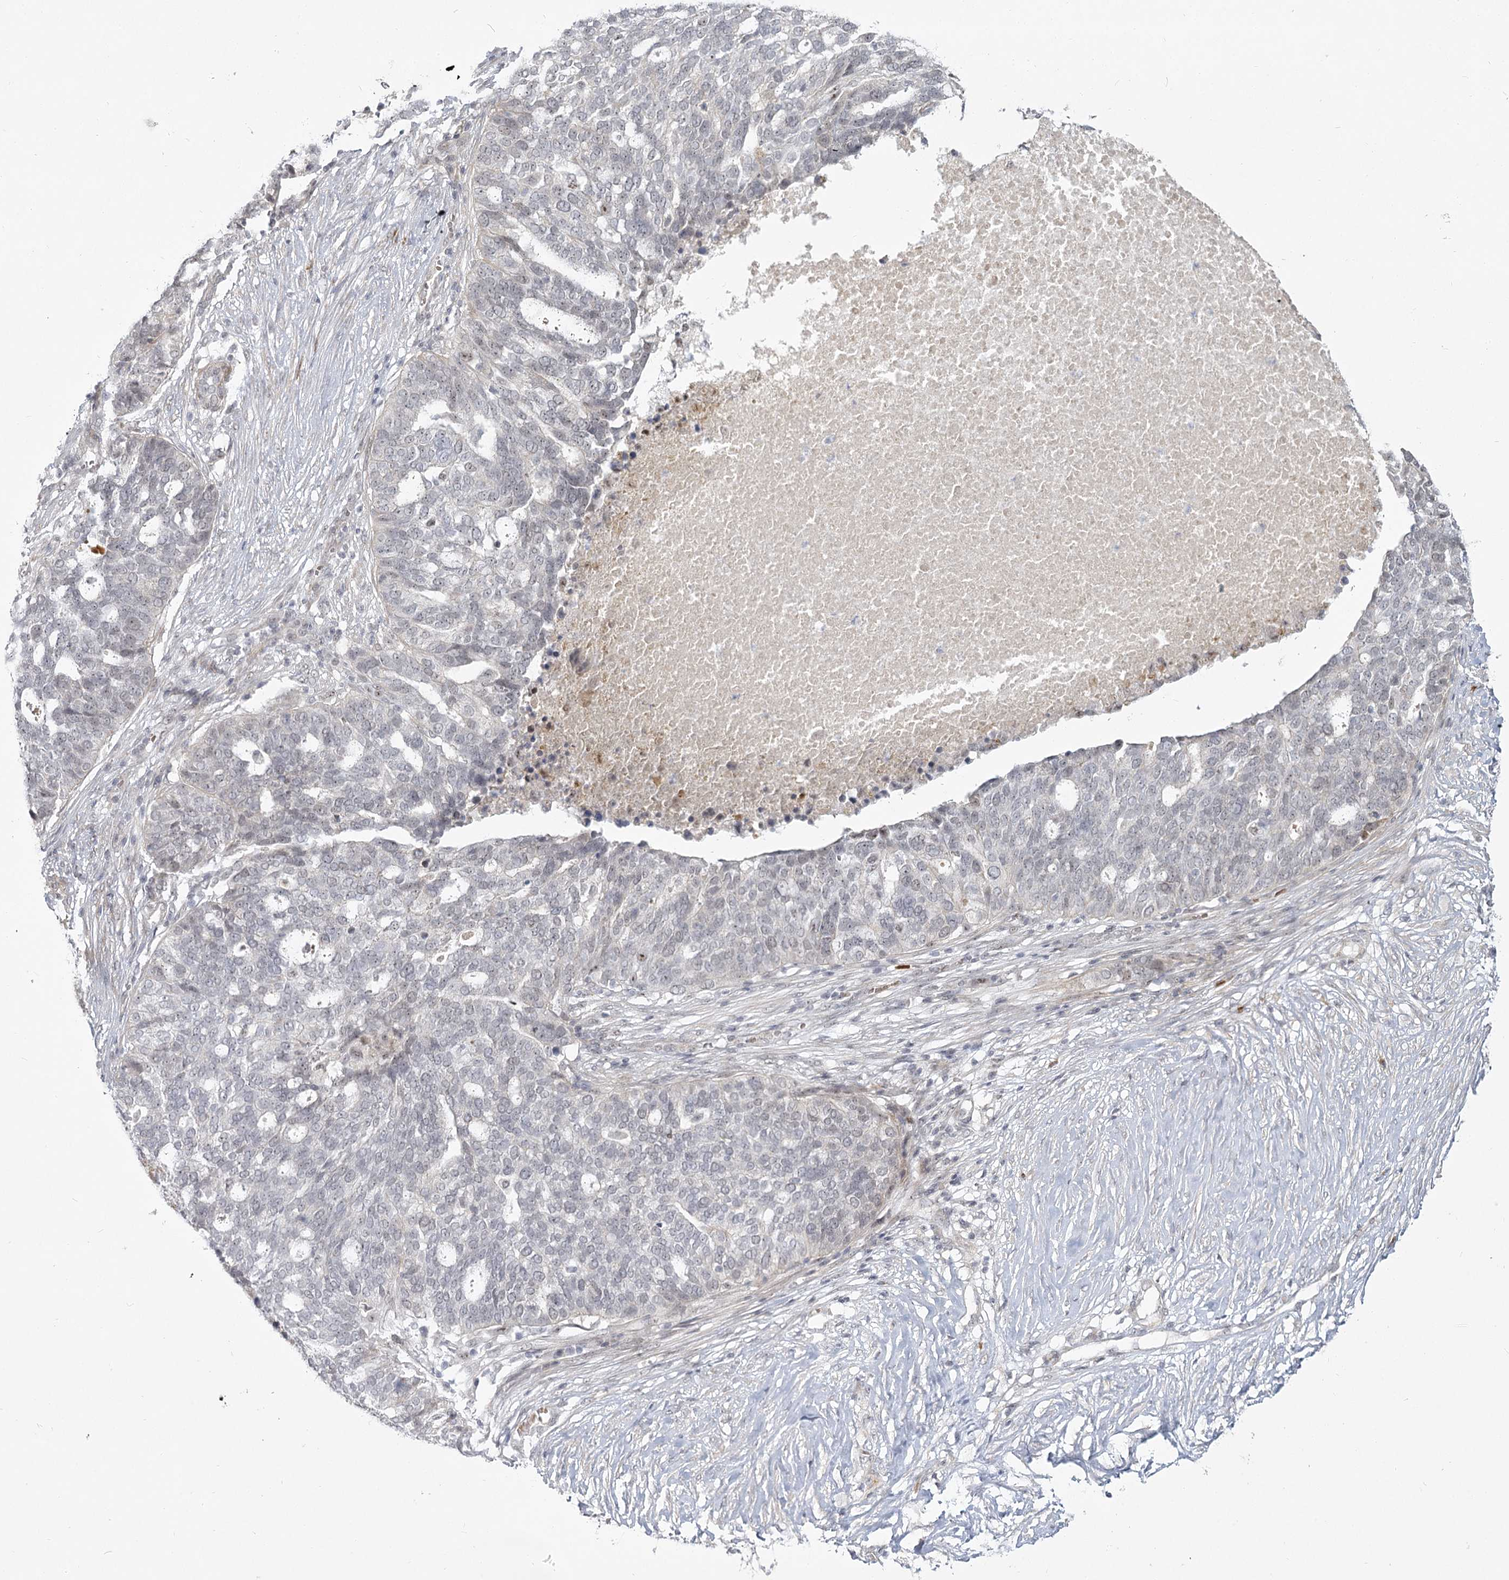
{"staining": {"intensity": "negative", "quantity": "none", "location": "none"}, "tissue": "ovarian cancer", "cell_type": "Tumor cells", "image_type": "cancer", "snomed": [{"axis": "morphology", "description": "Cystadenocarcinoma, serous, NOS"}, {"axis": "topography", "description": "Ovary"}], "caption": "Immunohistochemical staining of ovarian serous cystadenocarcinoma demonstrates no significant staining in tumor cells. (IHC, brightfield microscopy, high magnification).", "gene": "EXOSC7", "patient": {"sex": "female", "age": 59}}